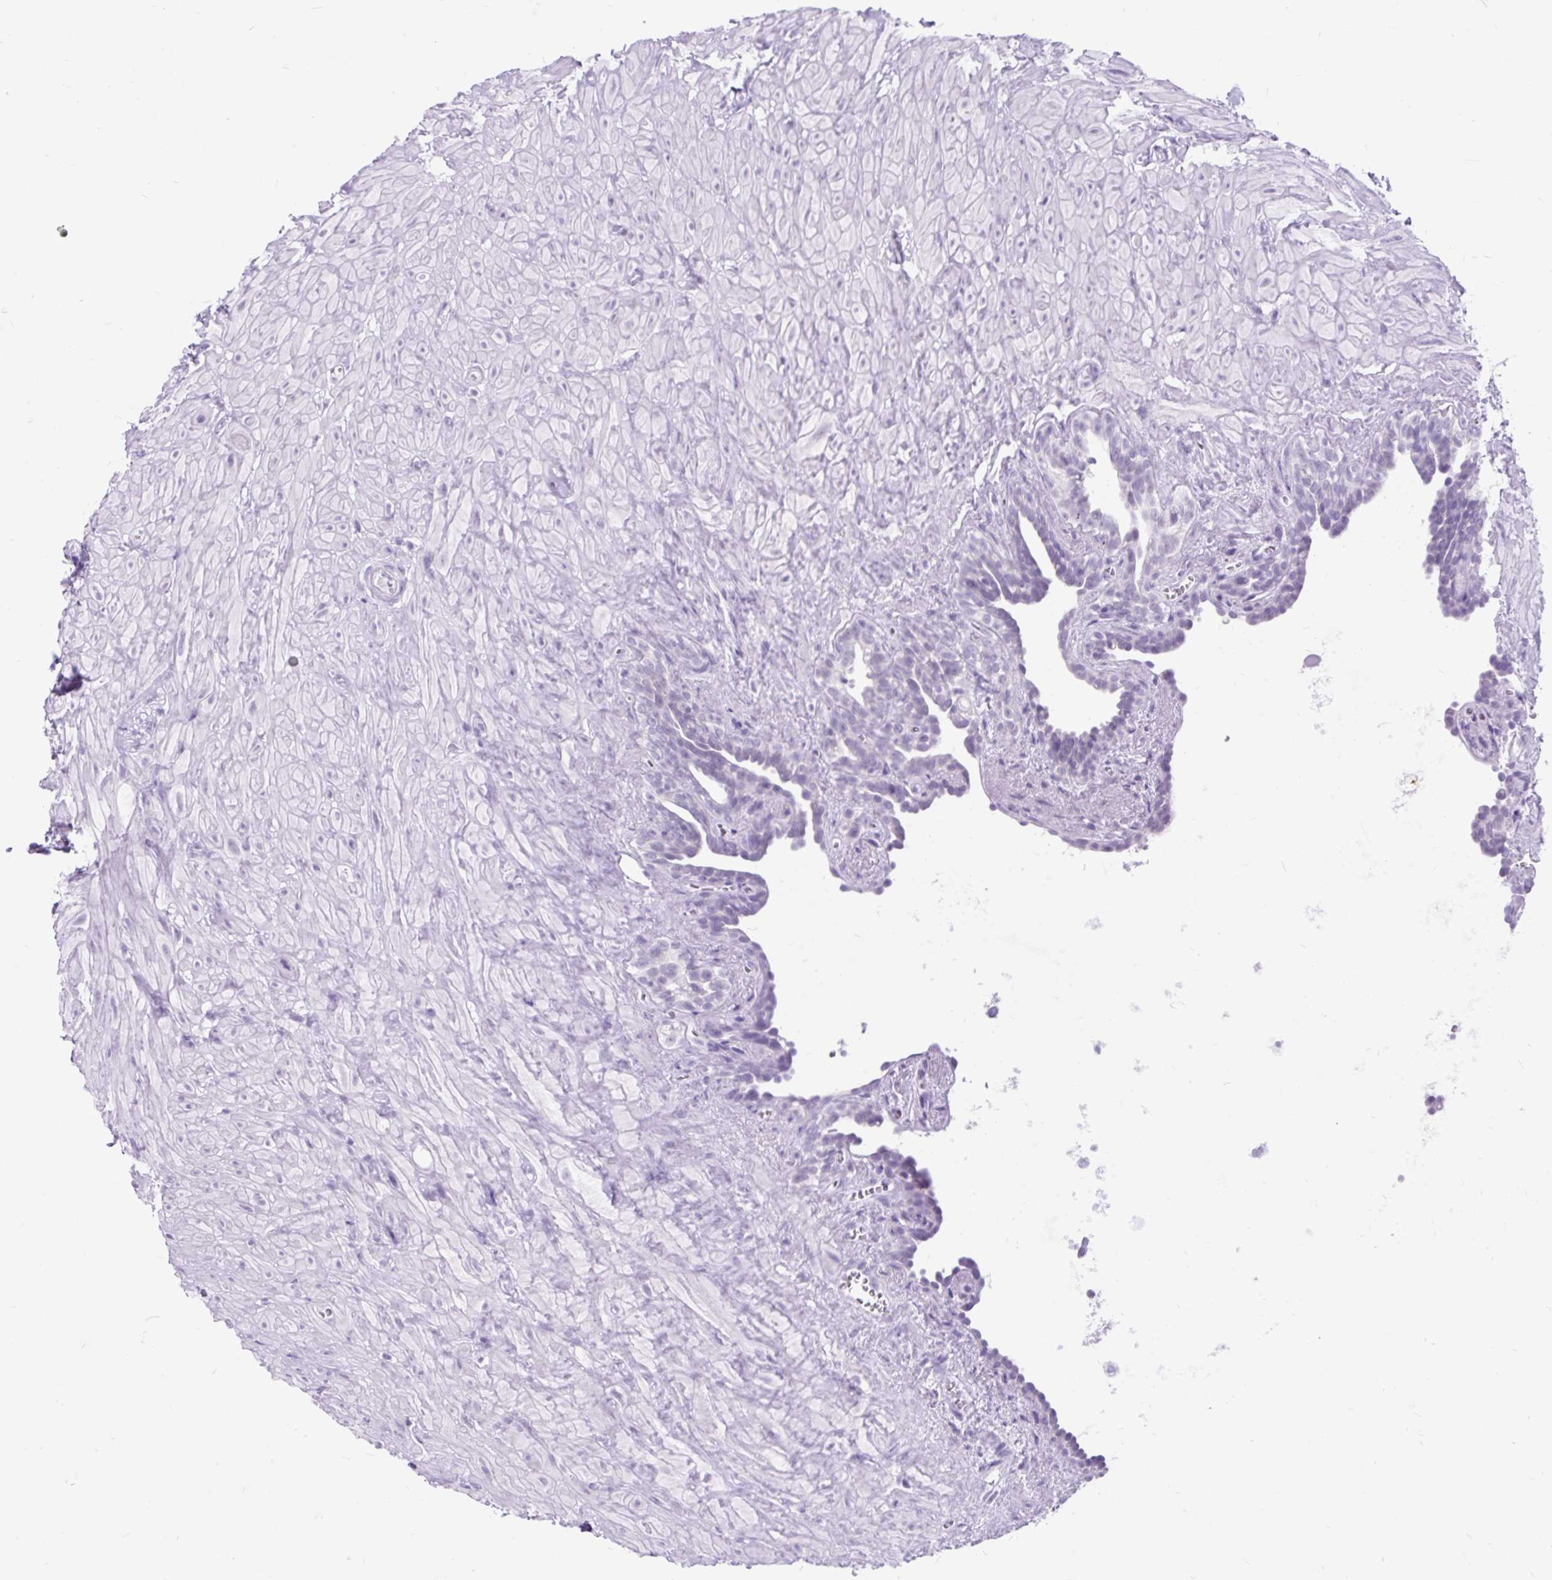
{"staining": {"intensity": "negative", "quantity": "none", "location": "none"}, "tissue": "seminal vesicle", "cell_type": "Glandular cells", "image_type": "normal", "snomed": [{"axis": "morphology", "description": "Normal tissue, NOS"}, {"axis": "topography", "description": "Seminal veicle"}], "caption": "This is an immunohistochemistry (IHC) histopathology image of normal human seminal vesicle. There is no expression in glandular cells.", "gene": "SCGB1A1", "patient": {"sex": "male", "age": 76}}